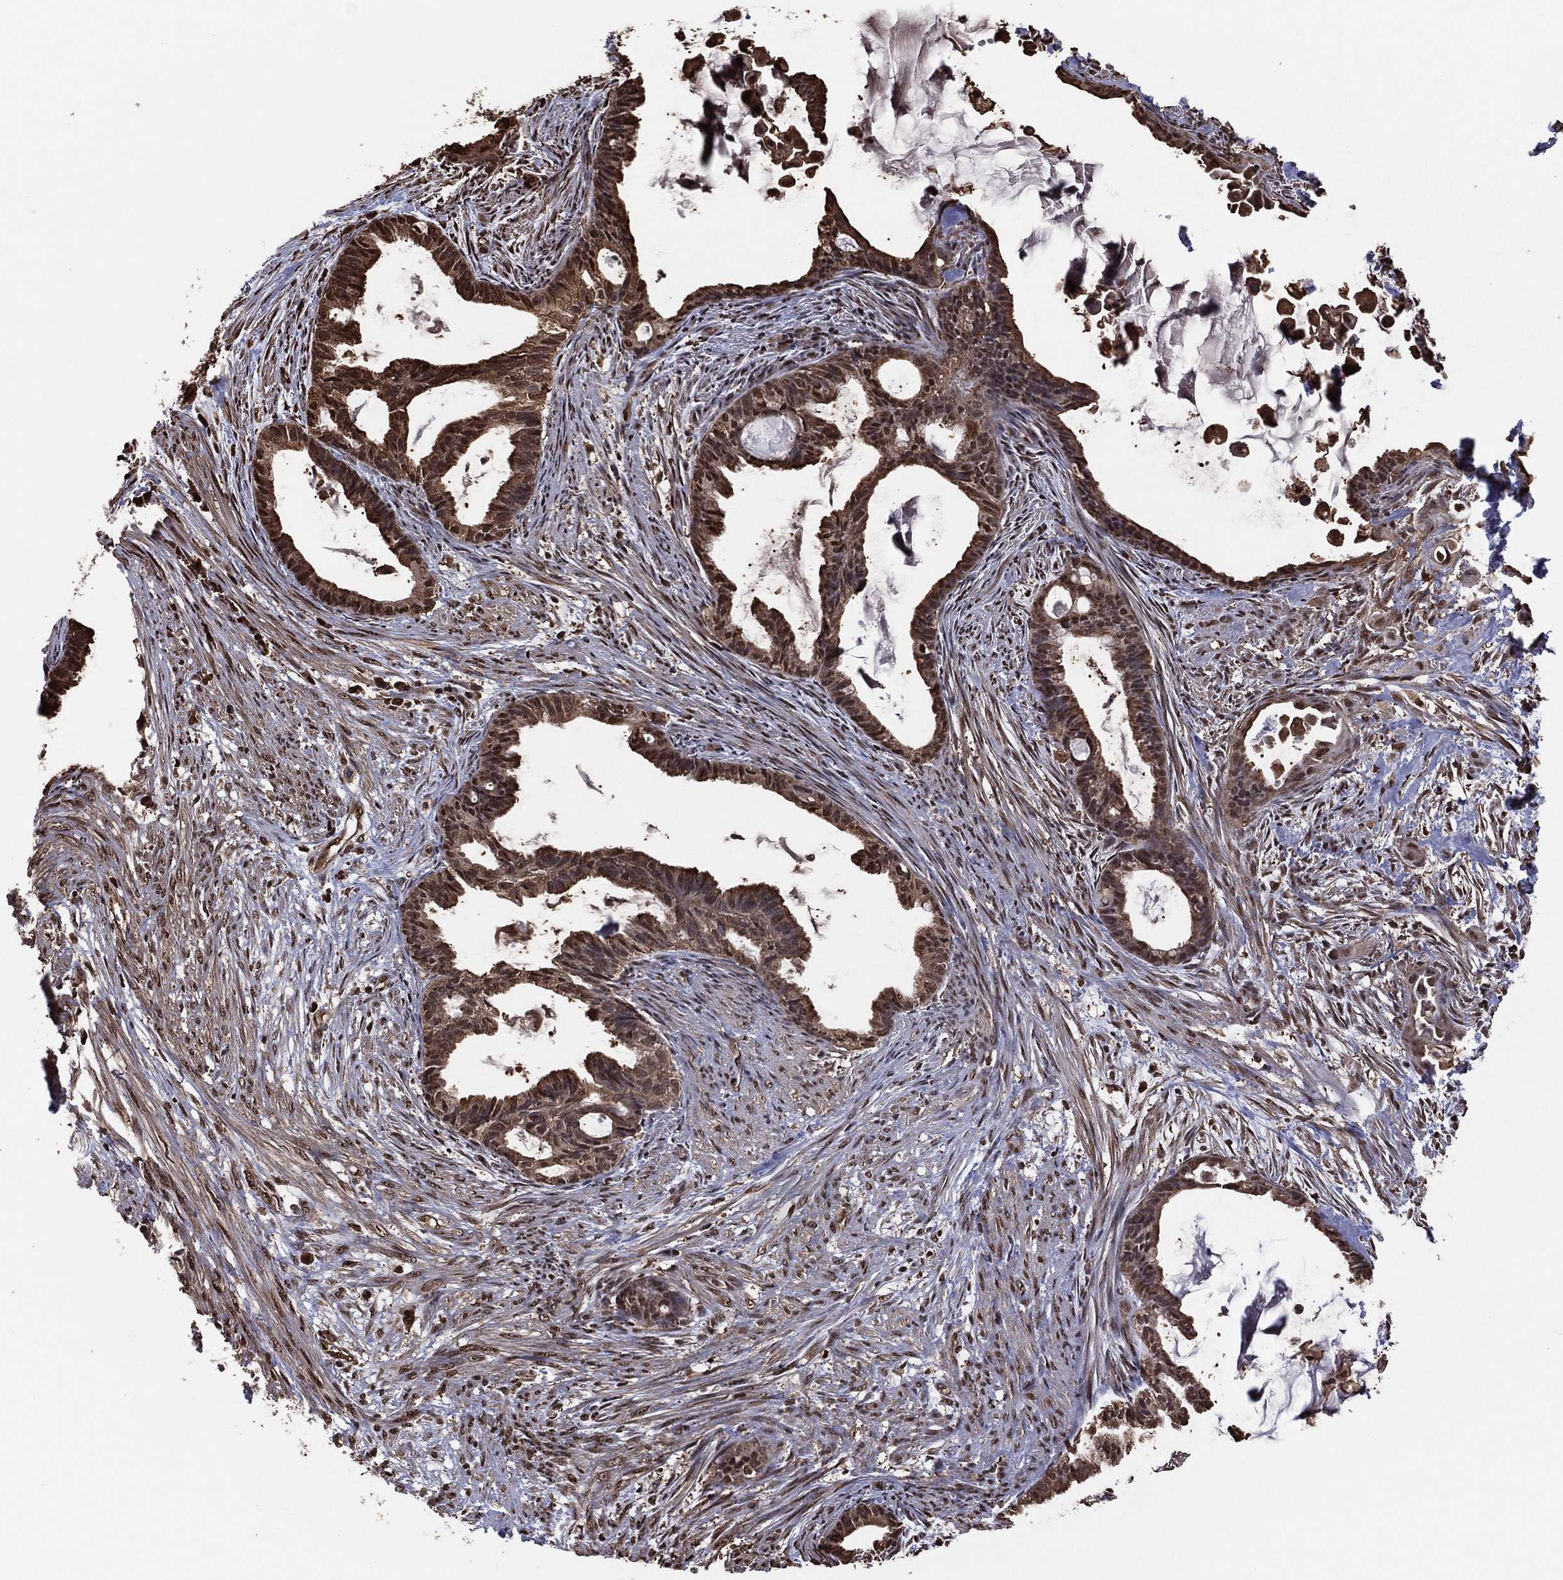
{"staining": {"intensity": "strong", "quantity": ">75%", "location": "cytoplasmic/membranous,nuclear"}, "tissue": "endometrial cancer", "cell_type": "Tumor cells", "image_type": "cancer", "snomed": [{"axis": "morphology", "description": "Adenocarcinoma, NOS"}, {"axis": "topography", "description": "Endometrium"}], "caption": "Endometrial cancer (adenocarcinoma) stained for a protein reveals strong cytoplasmic/membranous and nuclear positivity in tumor cells.", "gene": "GAPDH", "patient": {"sex": "female", "age": 86}}